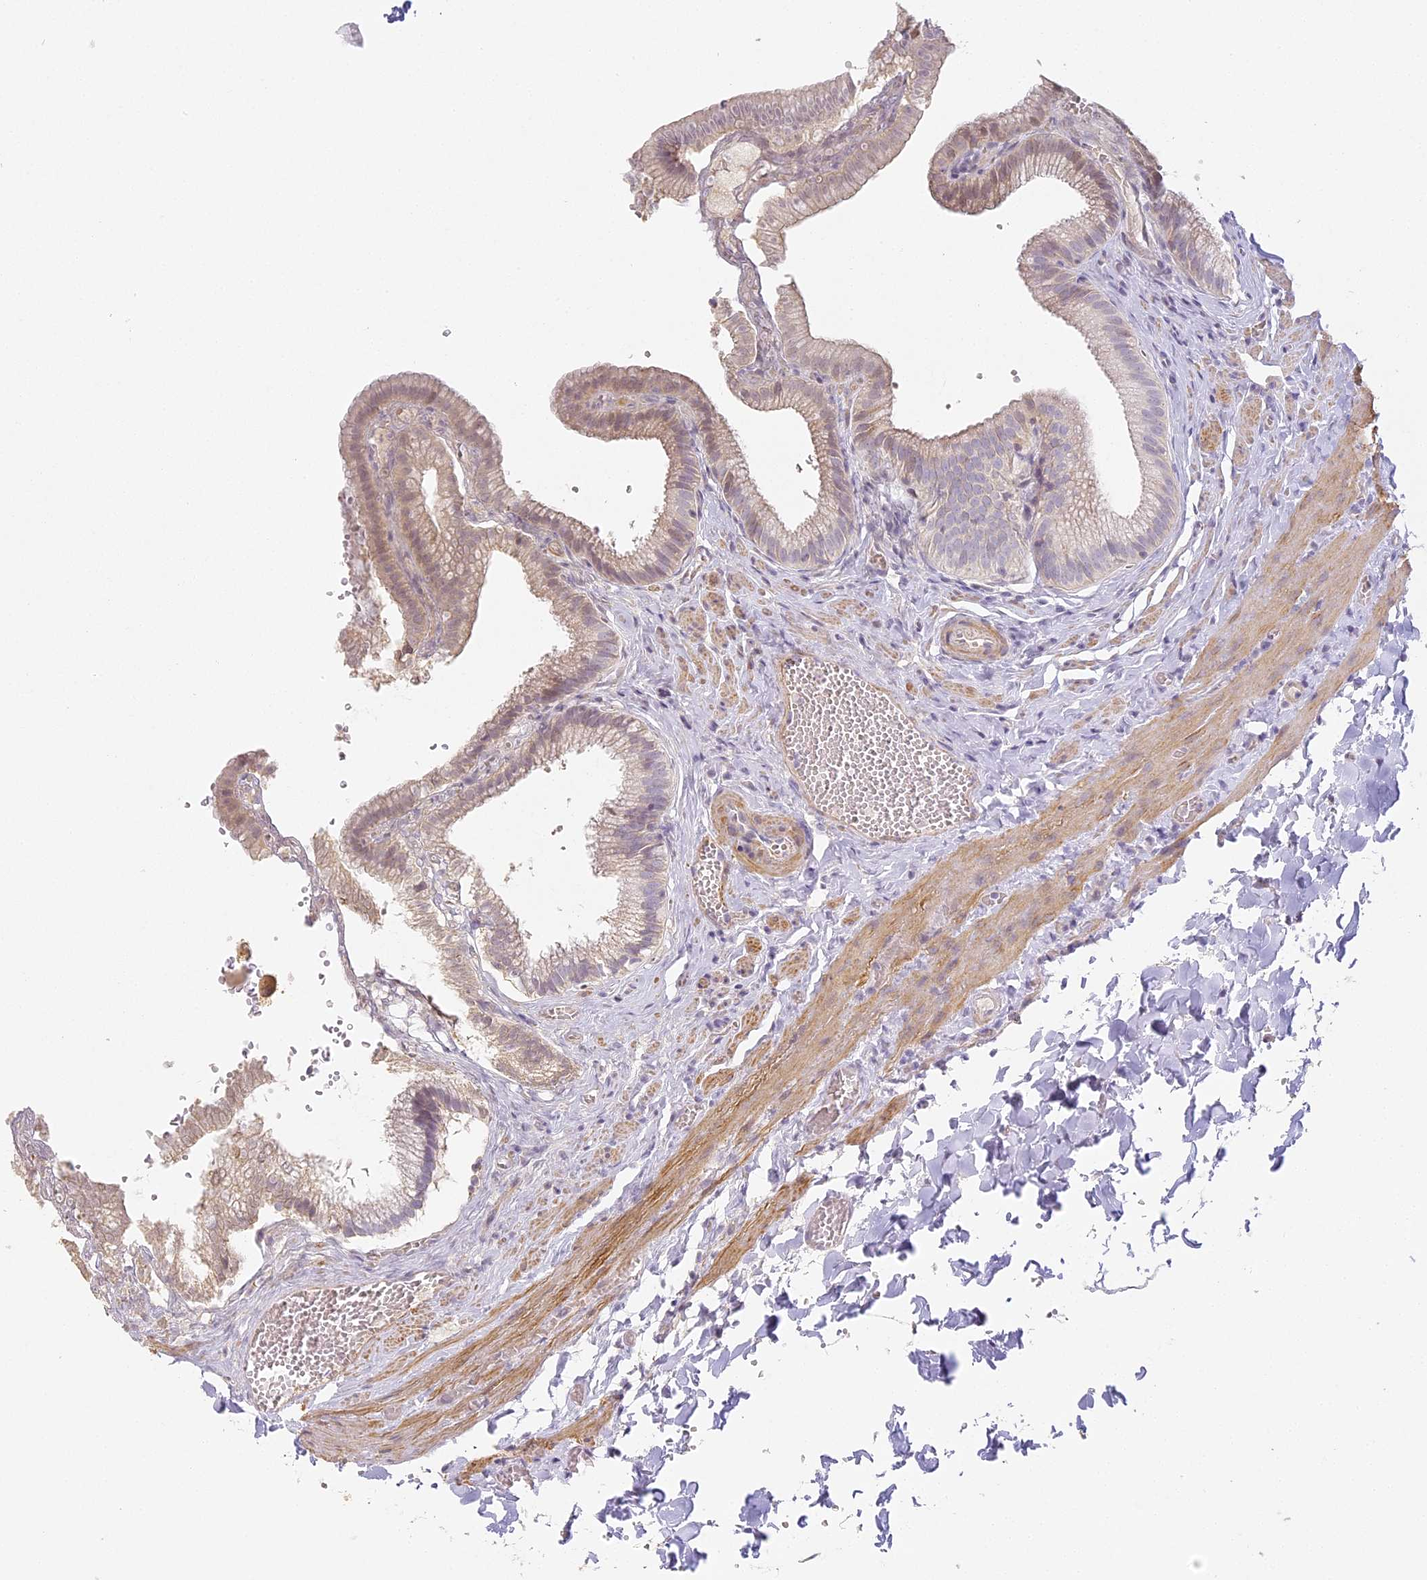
{"staining": {"intensity": "weak", "quantity": "25%-75%", "location": "cytoplasmic/membranous"}, "tissue": "gallbladder", "cell_type": "Glandular cells", "image_type": "normal", "snomed": [{"axis": "morphology", "description": "Normal tissue, NOS"}, {"axis": "topography", "description": "Gallbladder"}], "caption": "Approximately 25%-75% of glandular cells in unremarkable human gallbladder reveal weak cytoplasmic/membranous protein positivity as visualized by brown immunohistochemical staining.", "gene": "MED28", "patient": {"sex": "male", "age": 38}}